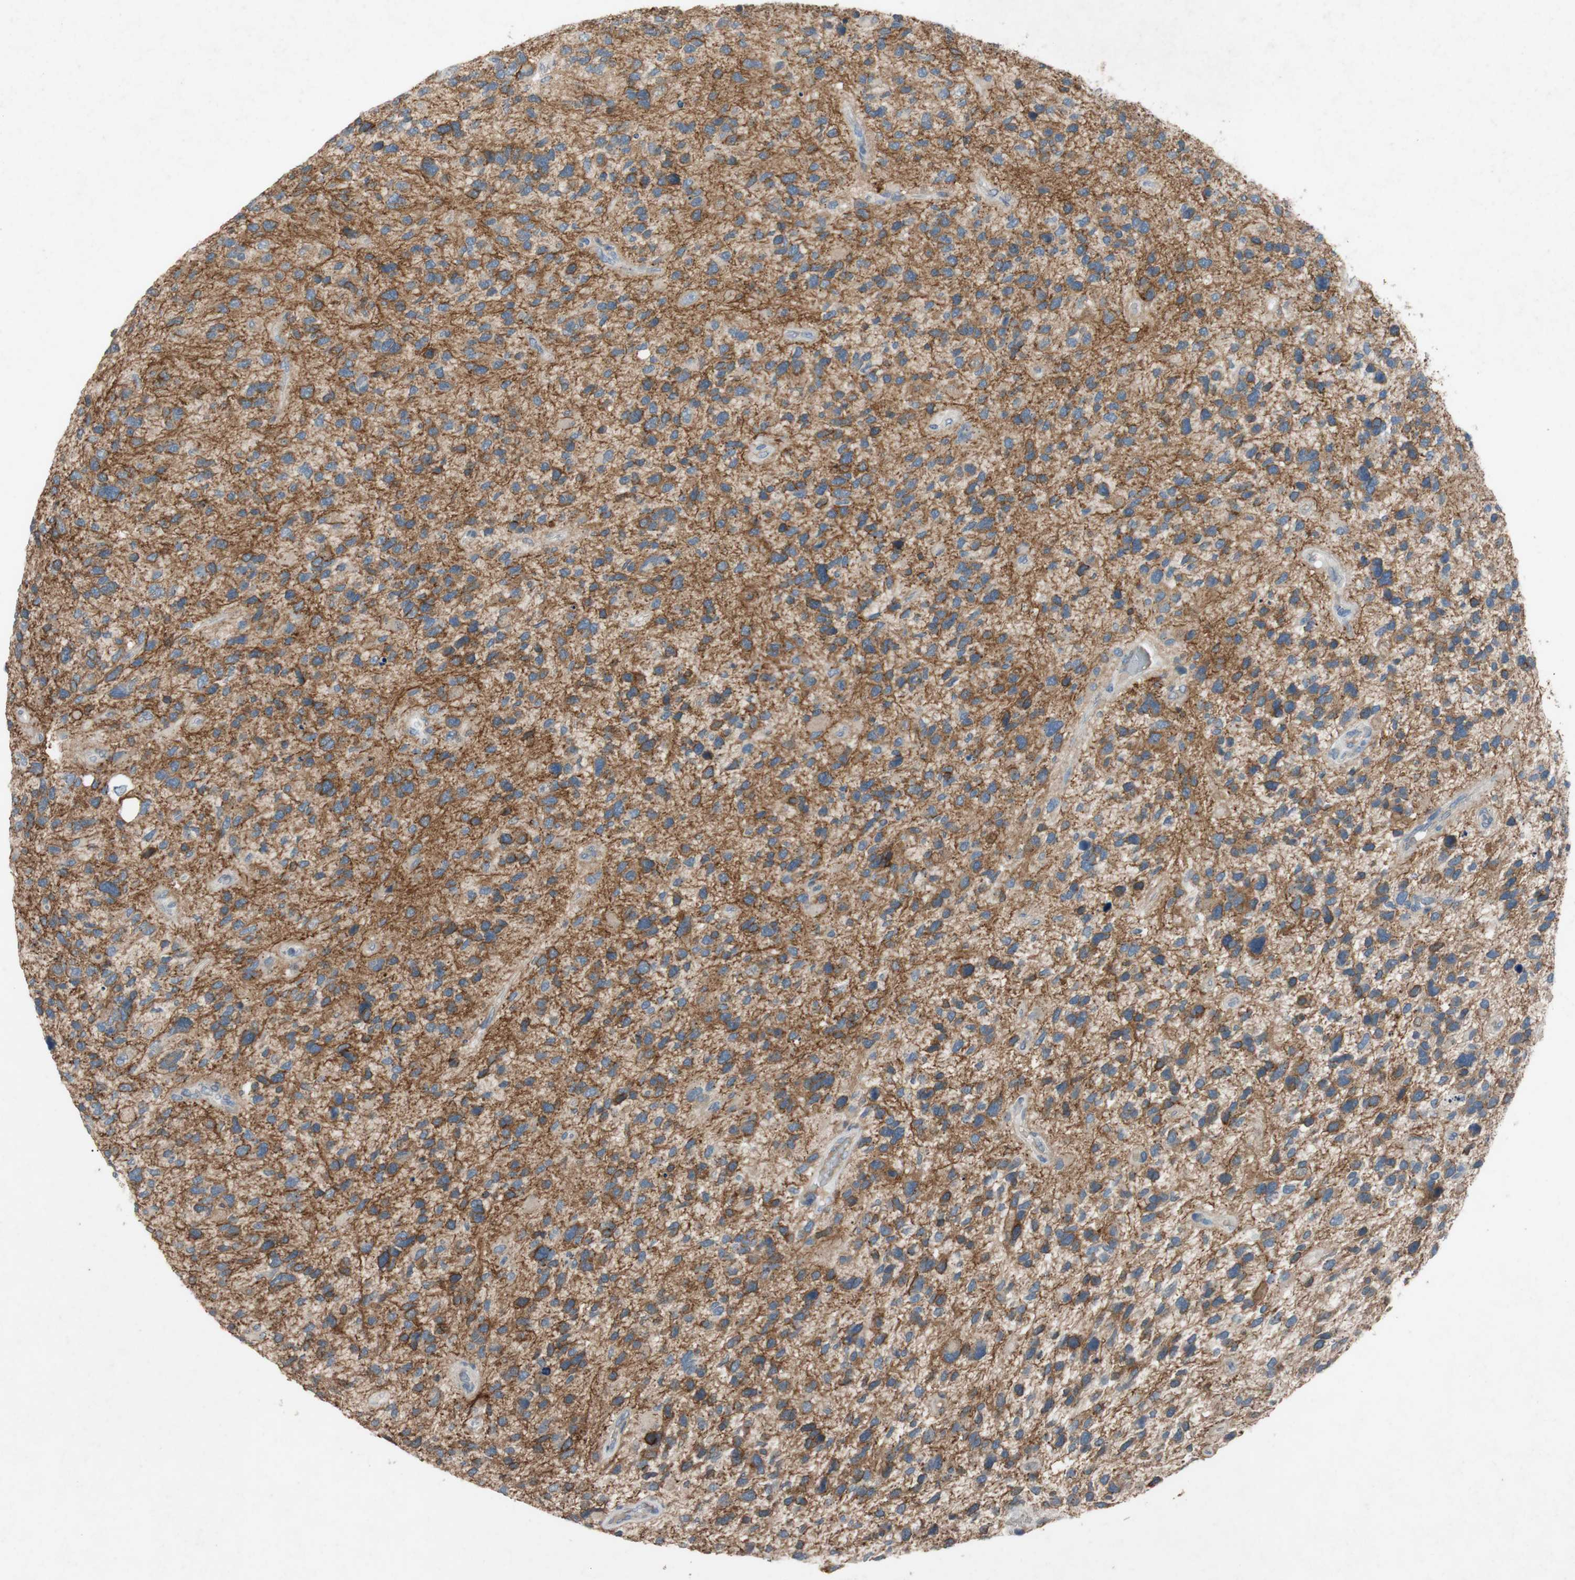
{"staining": {"intensity": "negative", "quantity": "none", "location": "none"}, "tissue": "glioma", "cell_type": "Tumor cells", "image_type": "cancer", "snomed": [{"axis": "morphology", "description": "Glioma, malignant, High grade"}, {"axis": "topography", "description": "Brain"}], "caption": "Tumor cells are negative for protein expression in human malignant glioma (high-grade).", "gene": "ADD2", "patient": {"sex": "female", "age": 58}}